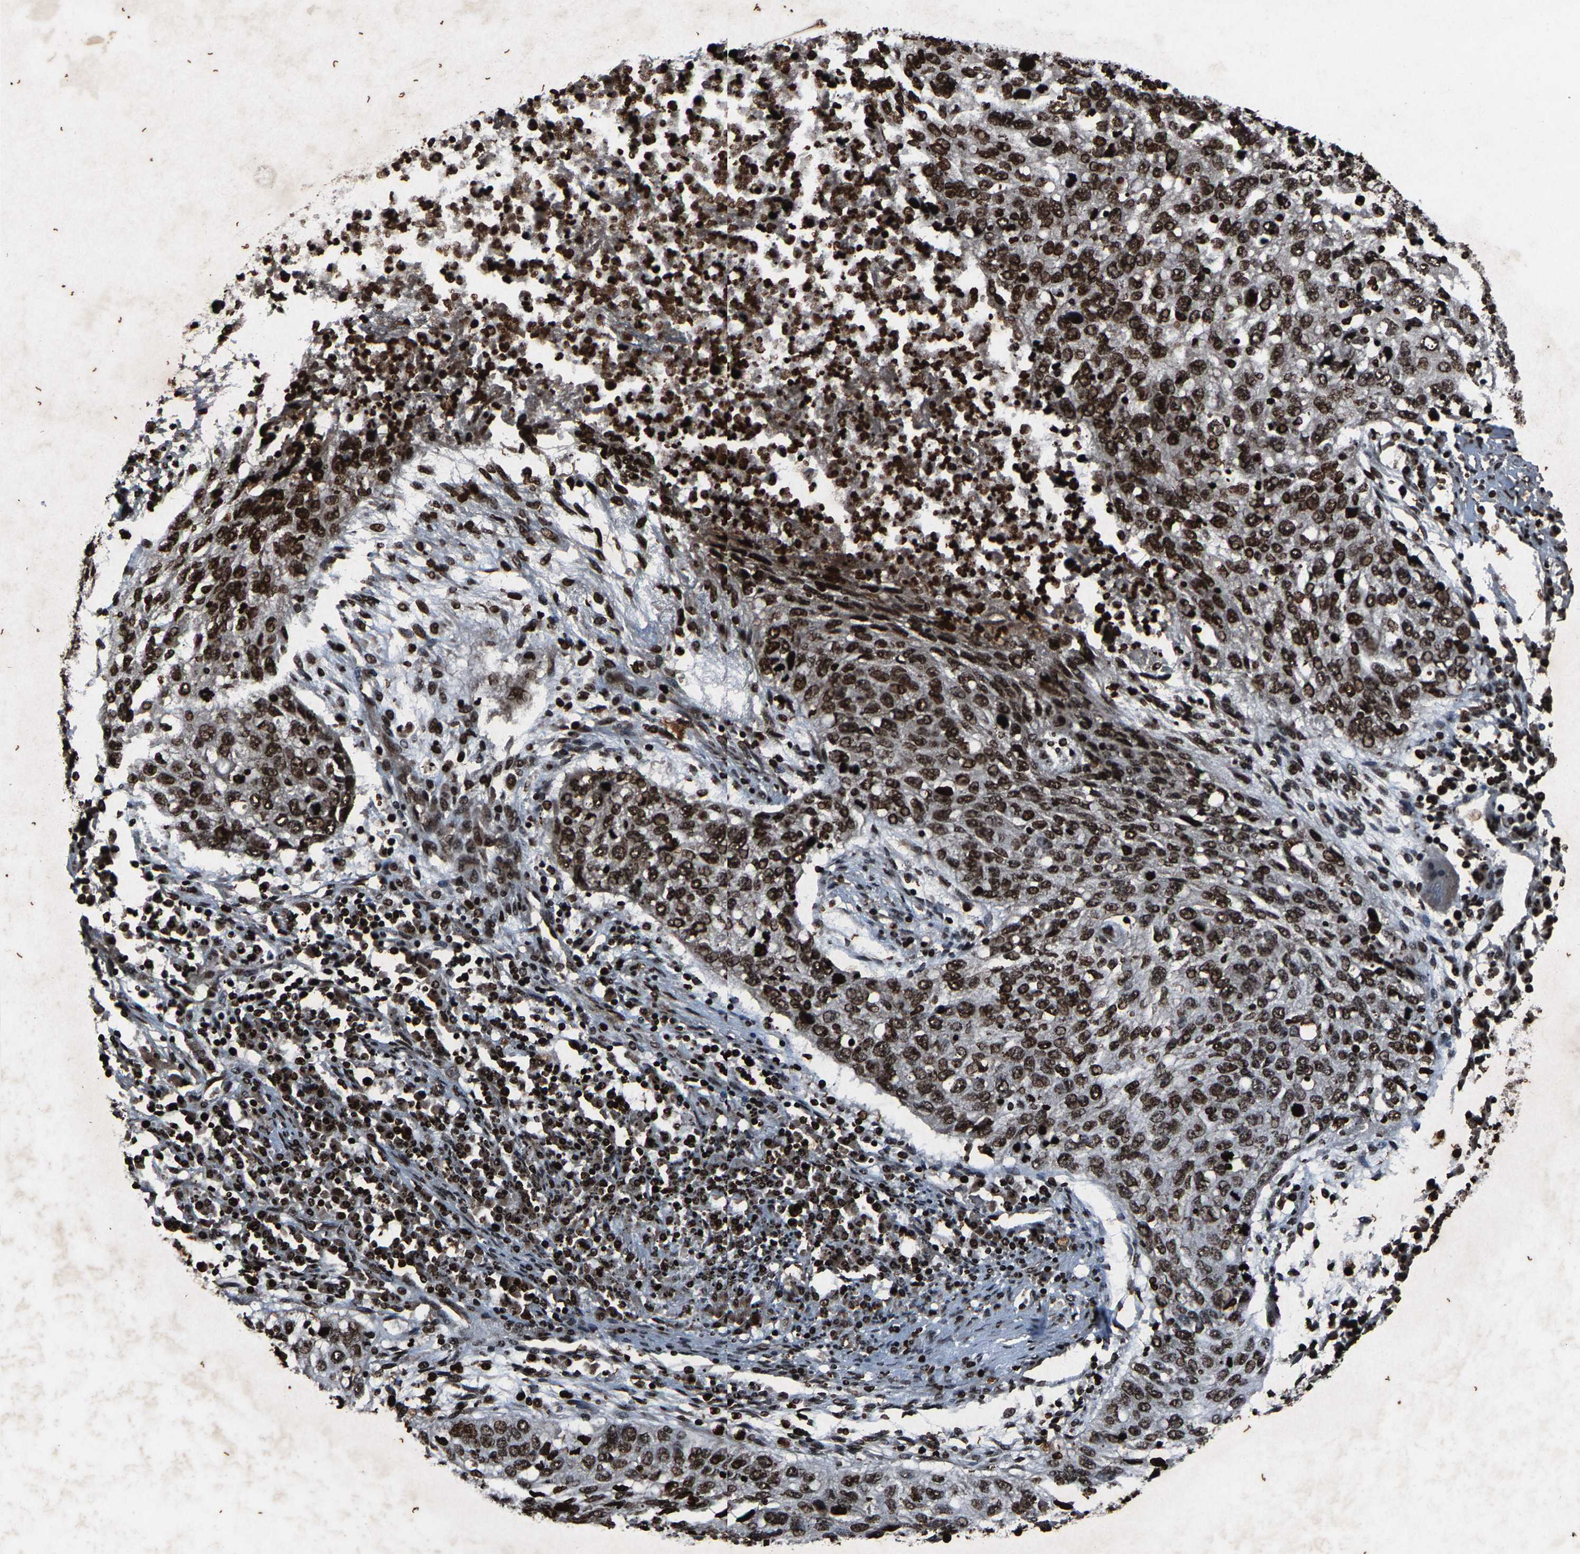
{"staining": {"intensity": "strong", "quantity": ">75%", "location": "nuclear"}, "tissue": "lung cancer", "cell_type": "Tumor cells", "image_type": "cancer", "snomed": [{"axis": "morphology", "description": "Squamous cell carcinoma, NOS"}, {"axis": "topography", "description": "Lung"}], "caption": "Strong nuclear positivity for a protein is seen in about >75% of tumor cells of lung cancer using IHC.", "gene": "H4C1", "patient": {"sex": "female", "age": 63}}